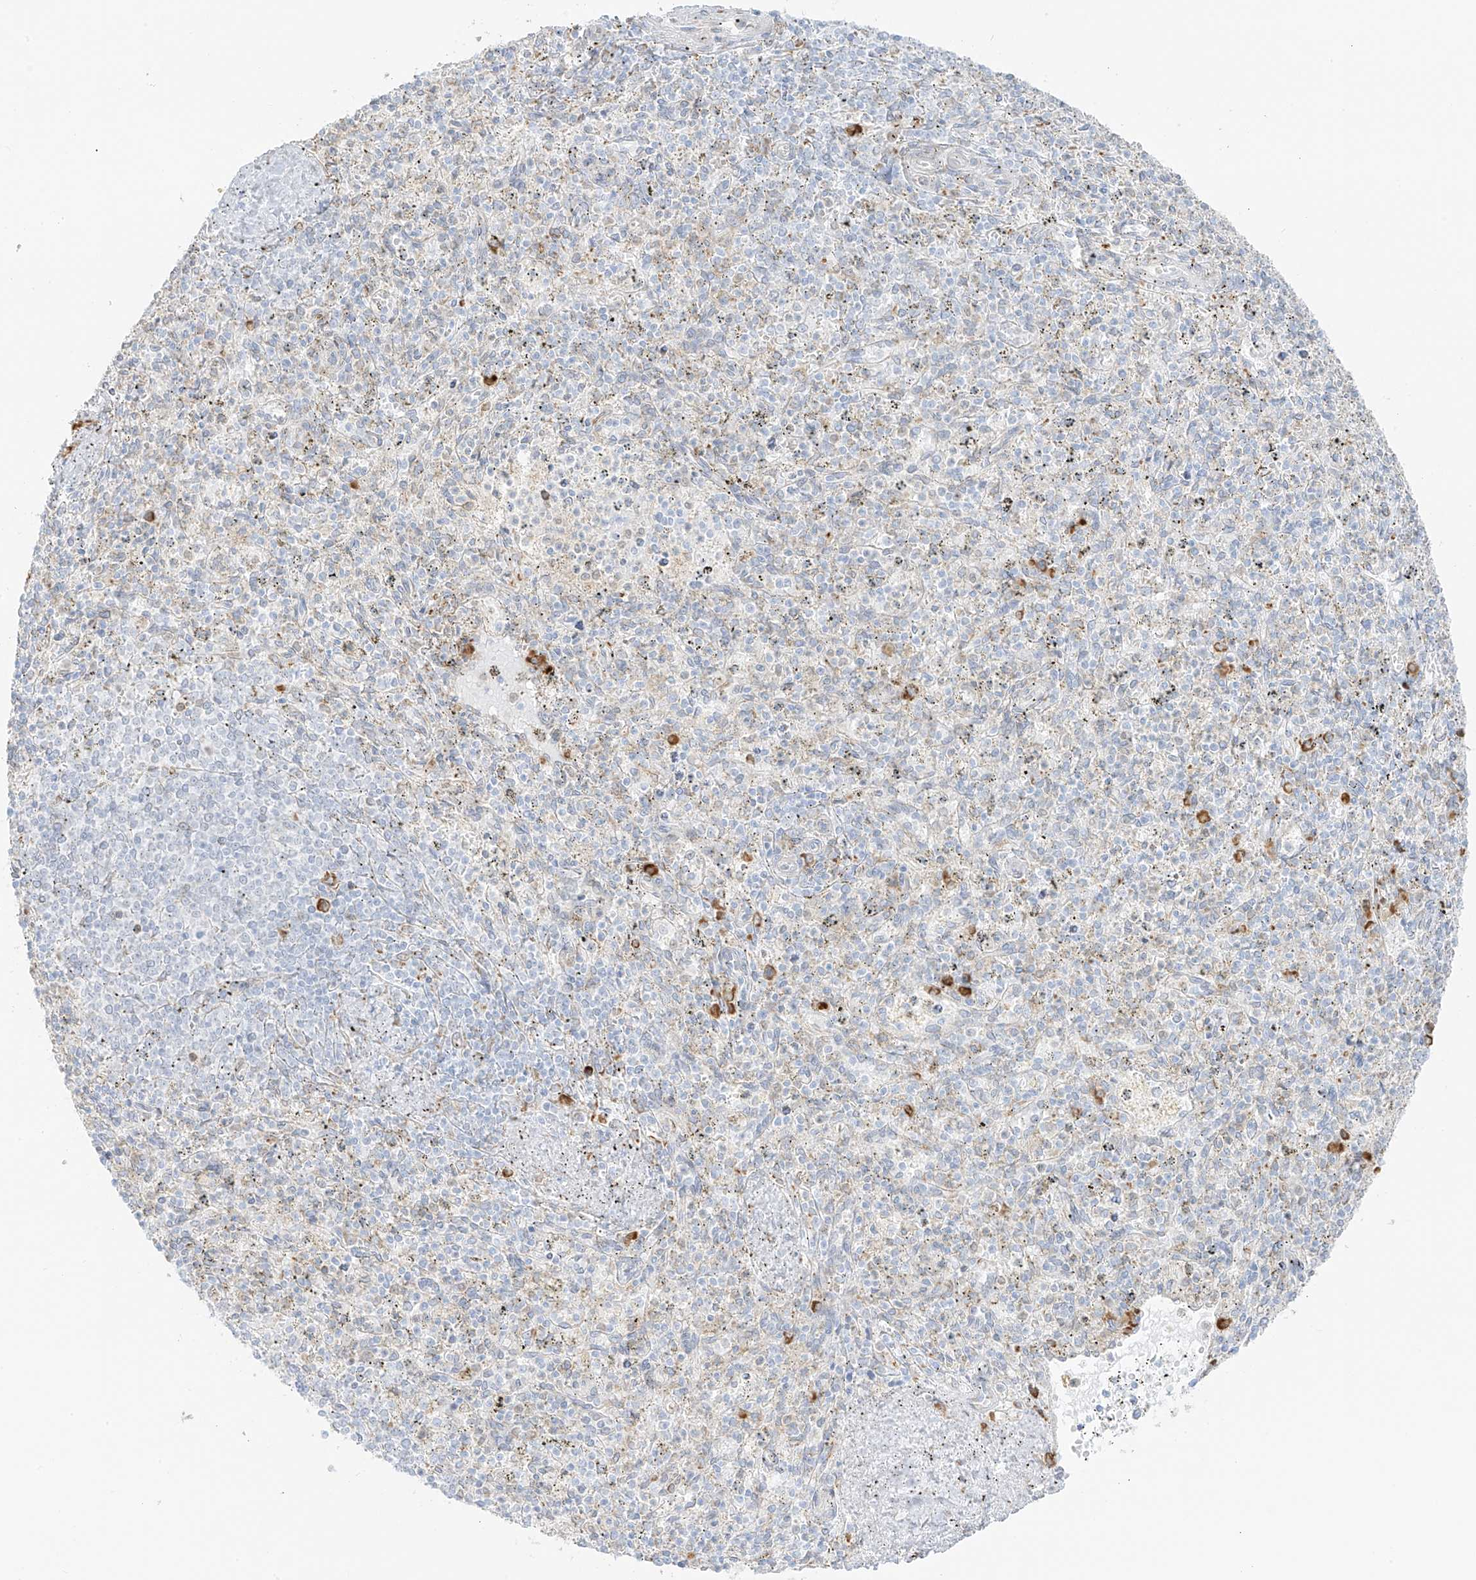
{"staining": {"intensity": "moderate", "quantity": "<25%", "location": "cytoplasmic/membranous"}, "tissue": "spleen", "cell_type": "Cells in red pulp", "image_type": "normal", "snomed": [{"axis": "morphology", "description": "Normal tissue, NOS"}, {"axis": "topography", "description": "Spleen"}], "caption": "A micrograph of human spleen stained for a protein demonstrates moderate cytoplasmic/membranous brown staining in cells in red pulp.", "gene": "LRRC59", "patient": {"sex": "male", "age": 72}}